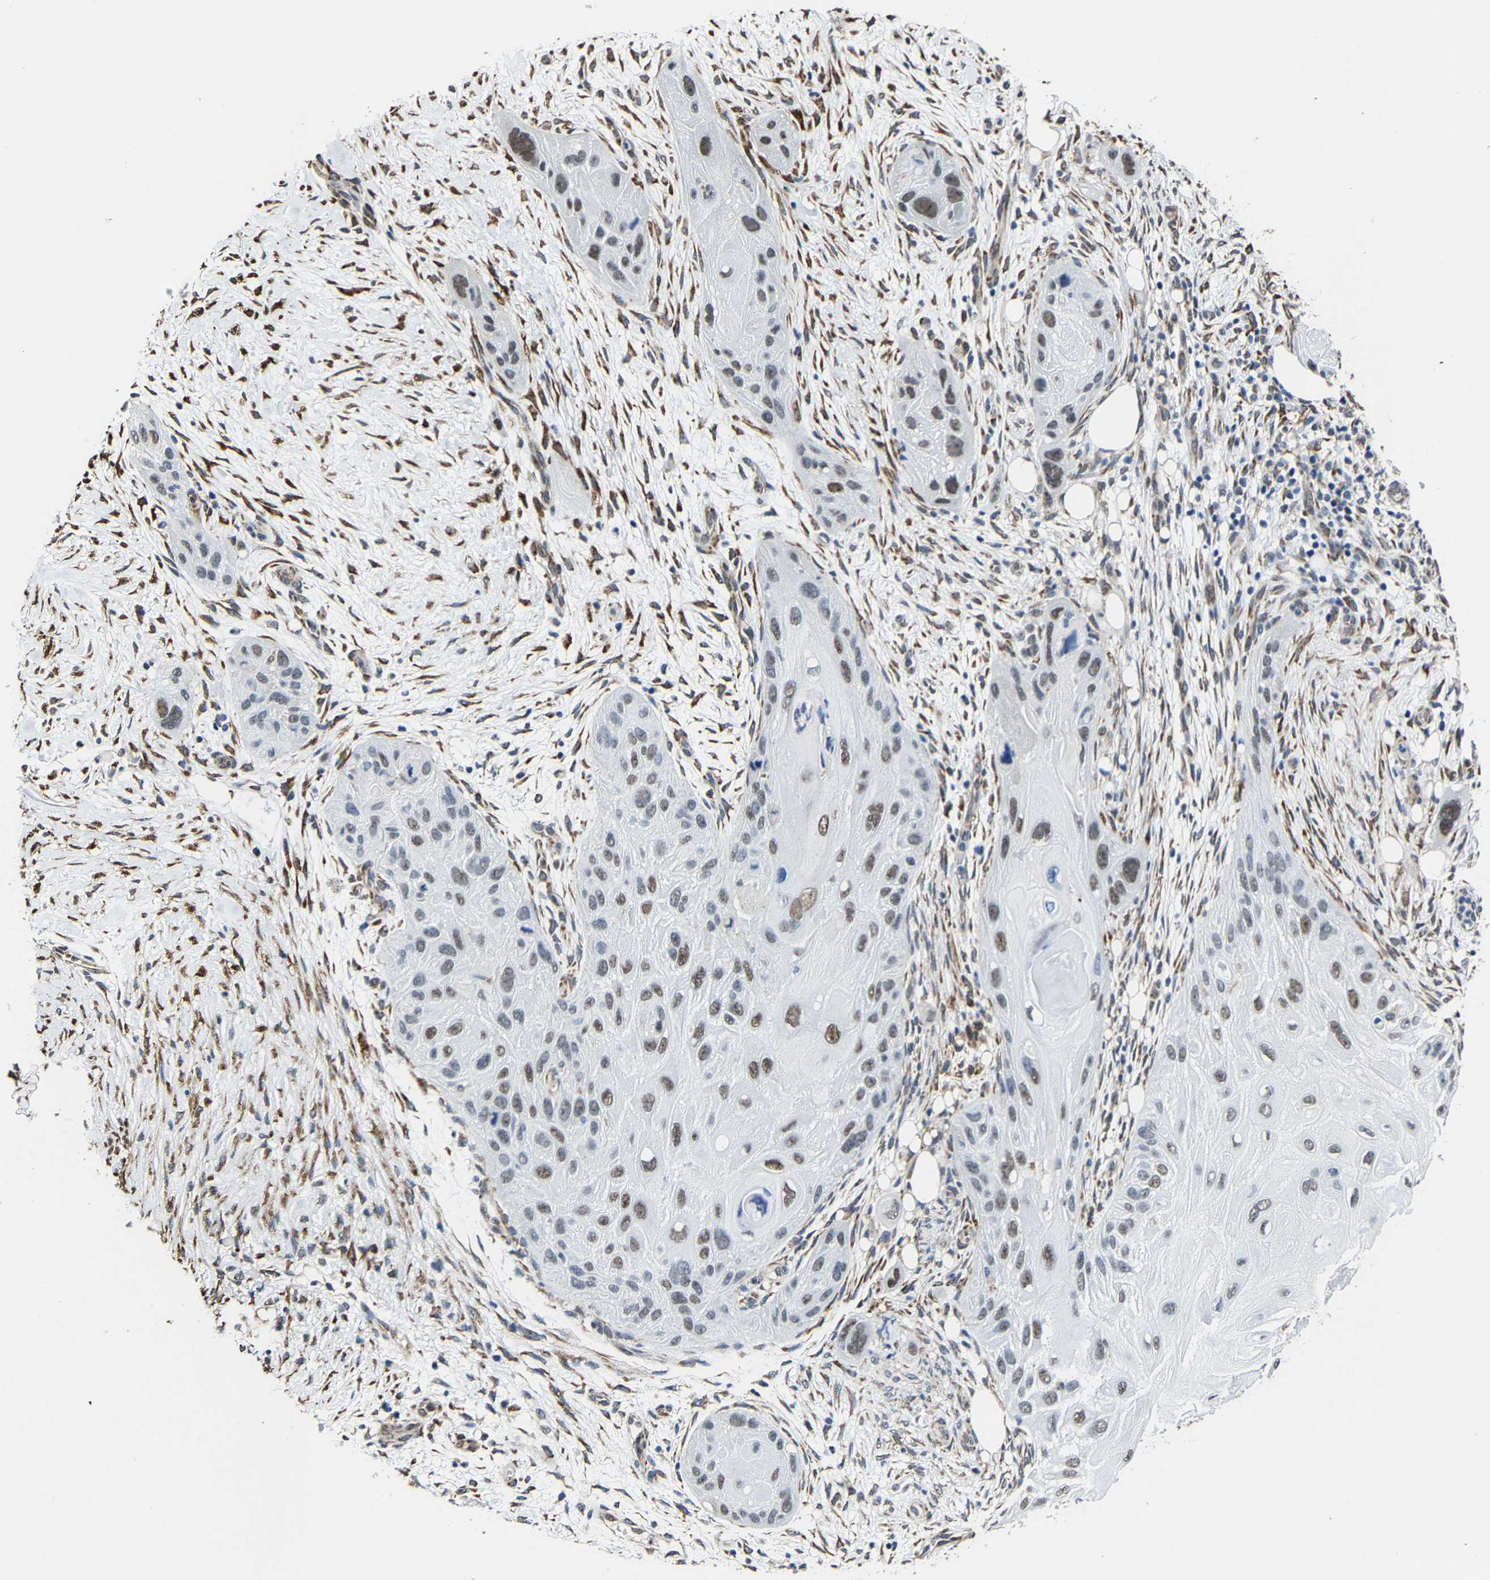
{"staining": {"intensity": "moderate", "quantity": ">75%", "location": "nuclear"}, "tissue": "skin cancer", "cell_type": "Tumor cells", "image_type": "cancer", "snomed": [{"axis": "morphology", "description": "Squamous cell carcinoma, NOS"}, {"axis": "topography", "description": "Skin"}], "caption": "This photomicrograph shows IHC staining of squamous cell carcinoma (skin), with medium moderate nuclear positivity in about >75% of tumor cells.", "gene": "METTL1", "patient": {"sex": "female", "age": 77}}